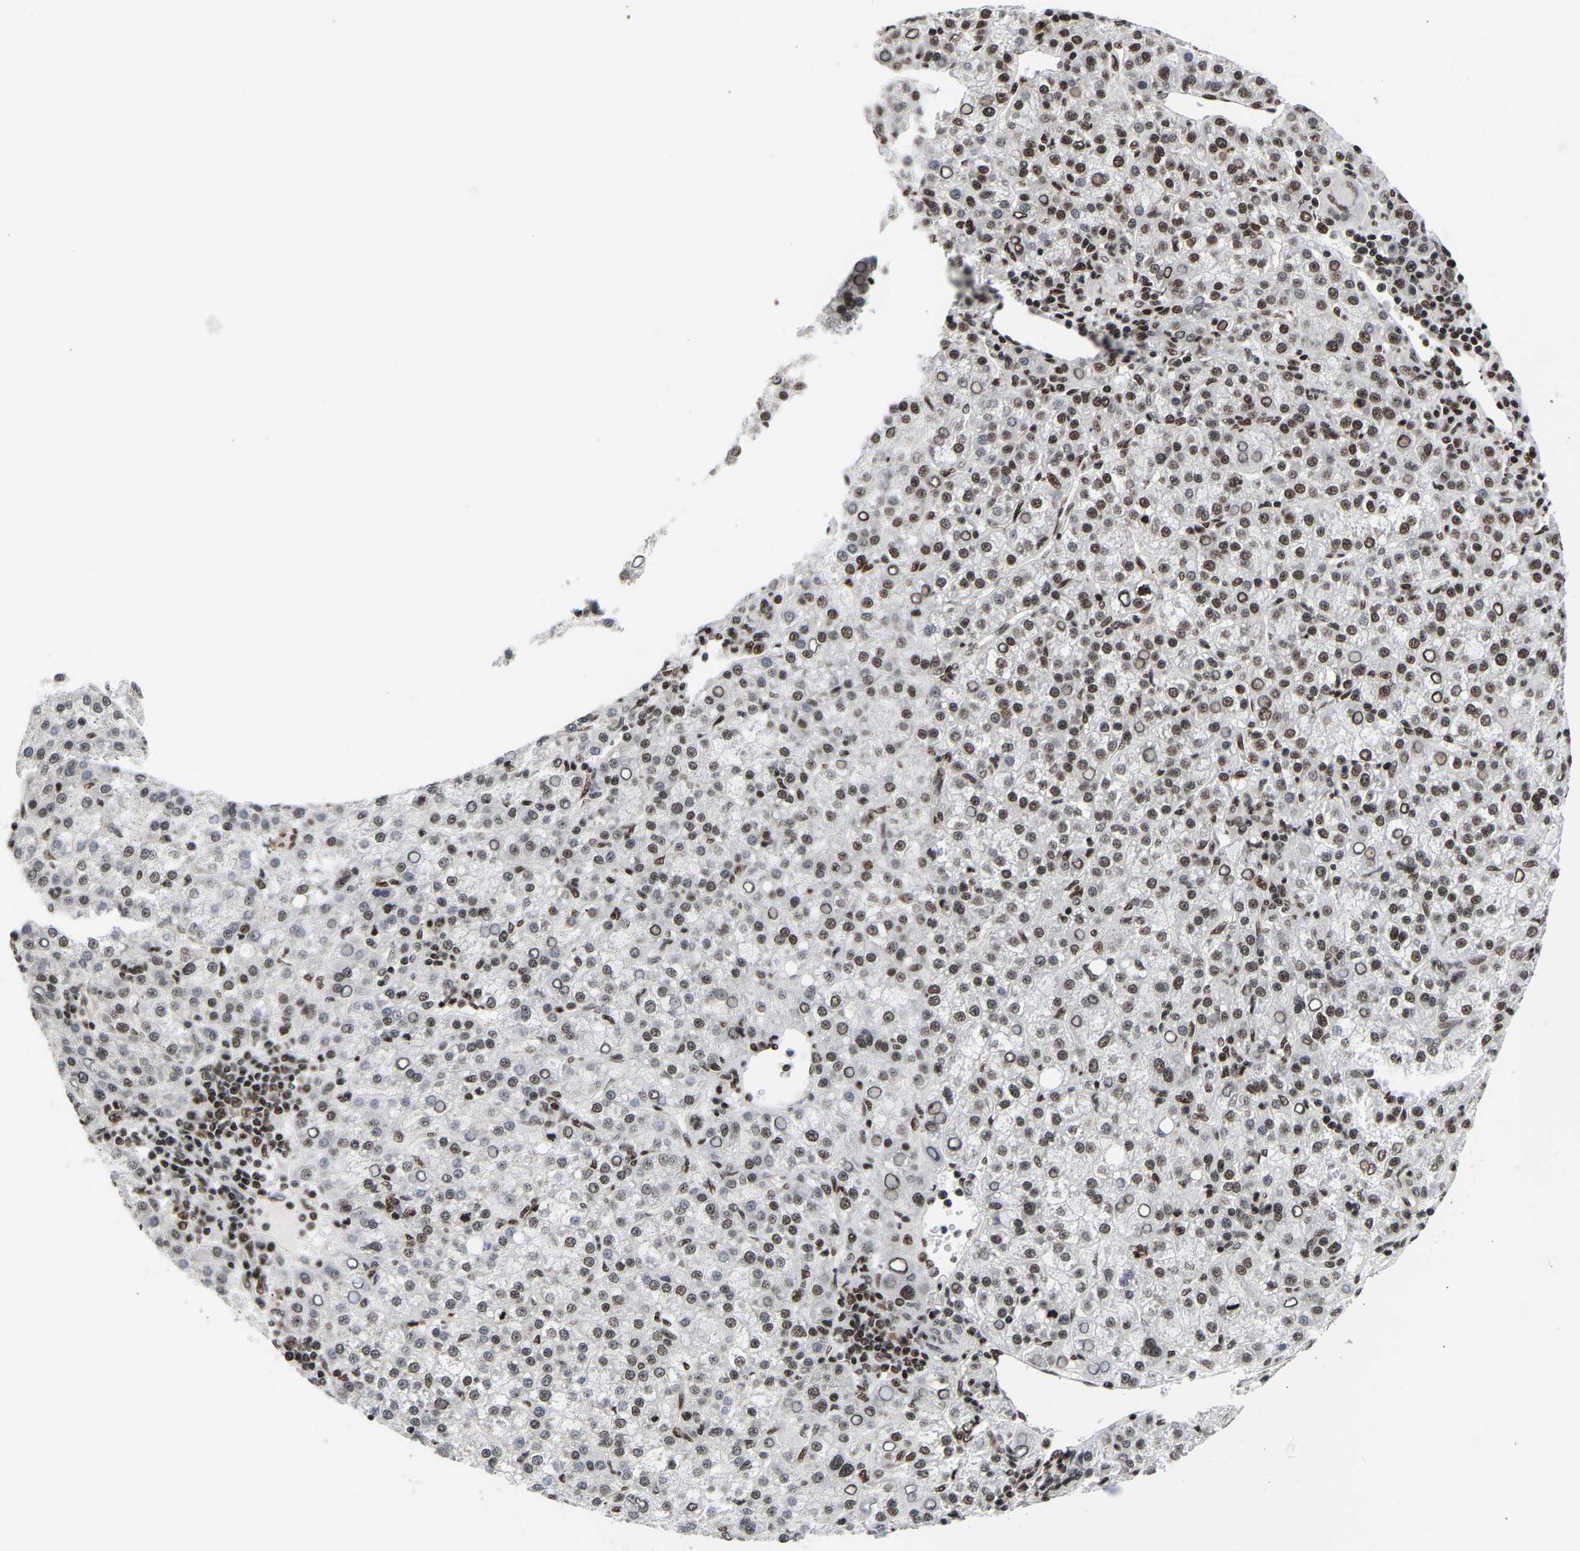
{"staining": {"intensity": "moderate", "quantity": "25%-75%", "location": "nuclear"}, "tissue": "liver cancer", "cell_type": "Tumor cells", "image_type": "cancer", "snomed": [{"axis": "morphology", "description": "Carcinoma, Hepatocellular, NOS"}, {"axis": "topography", "description": "Liver"}], "caption": "Immunohistochemical staining of human hepatocellular carcinoma (liver) exhibits moderate nuclear protein positivity in about 25%-75% of tumor cells. (brown staining indicates protein expression, while blue staining denotes nuclei).", "gene": "PSIP1", "patient": {"sex": "female", "age": 58}}